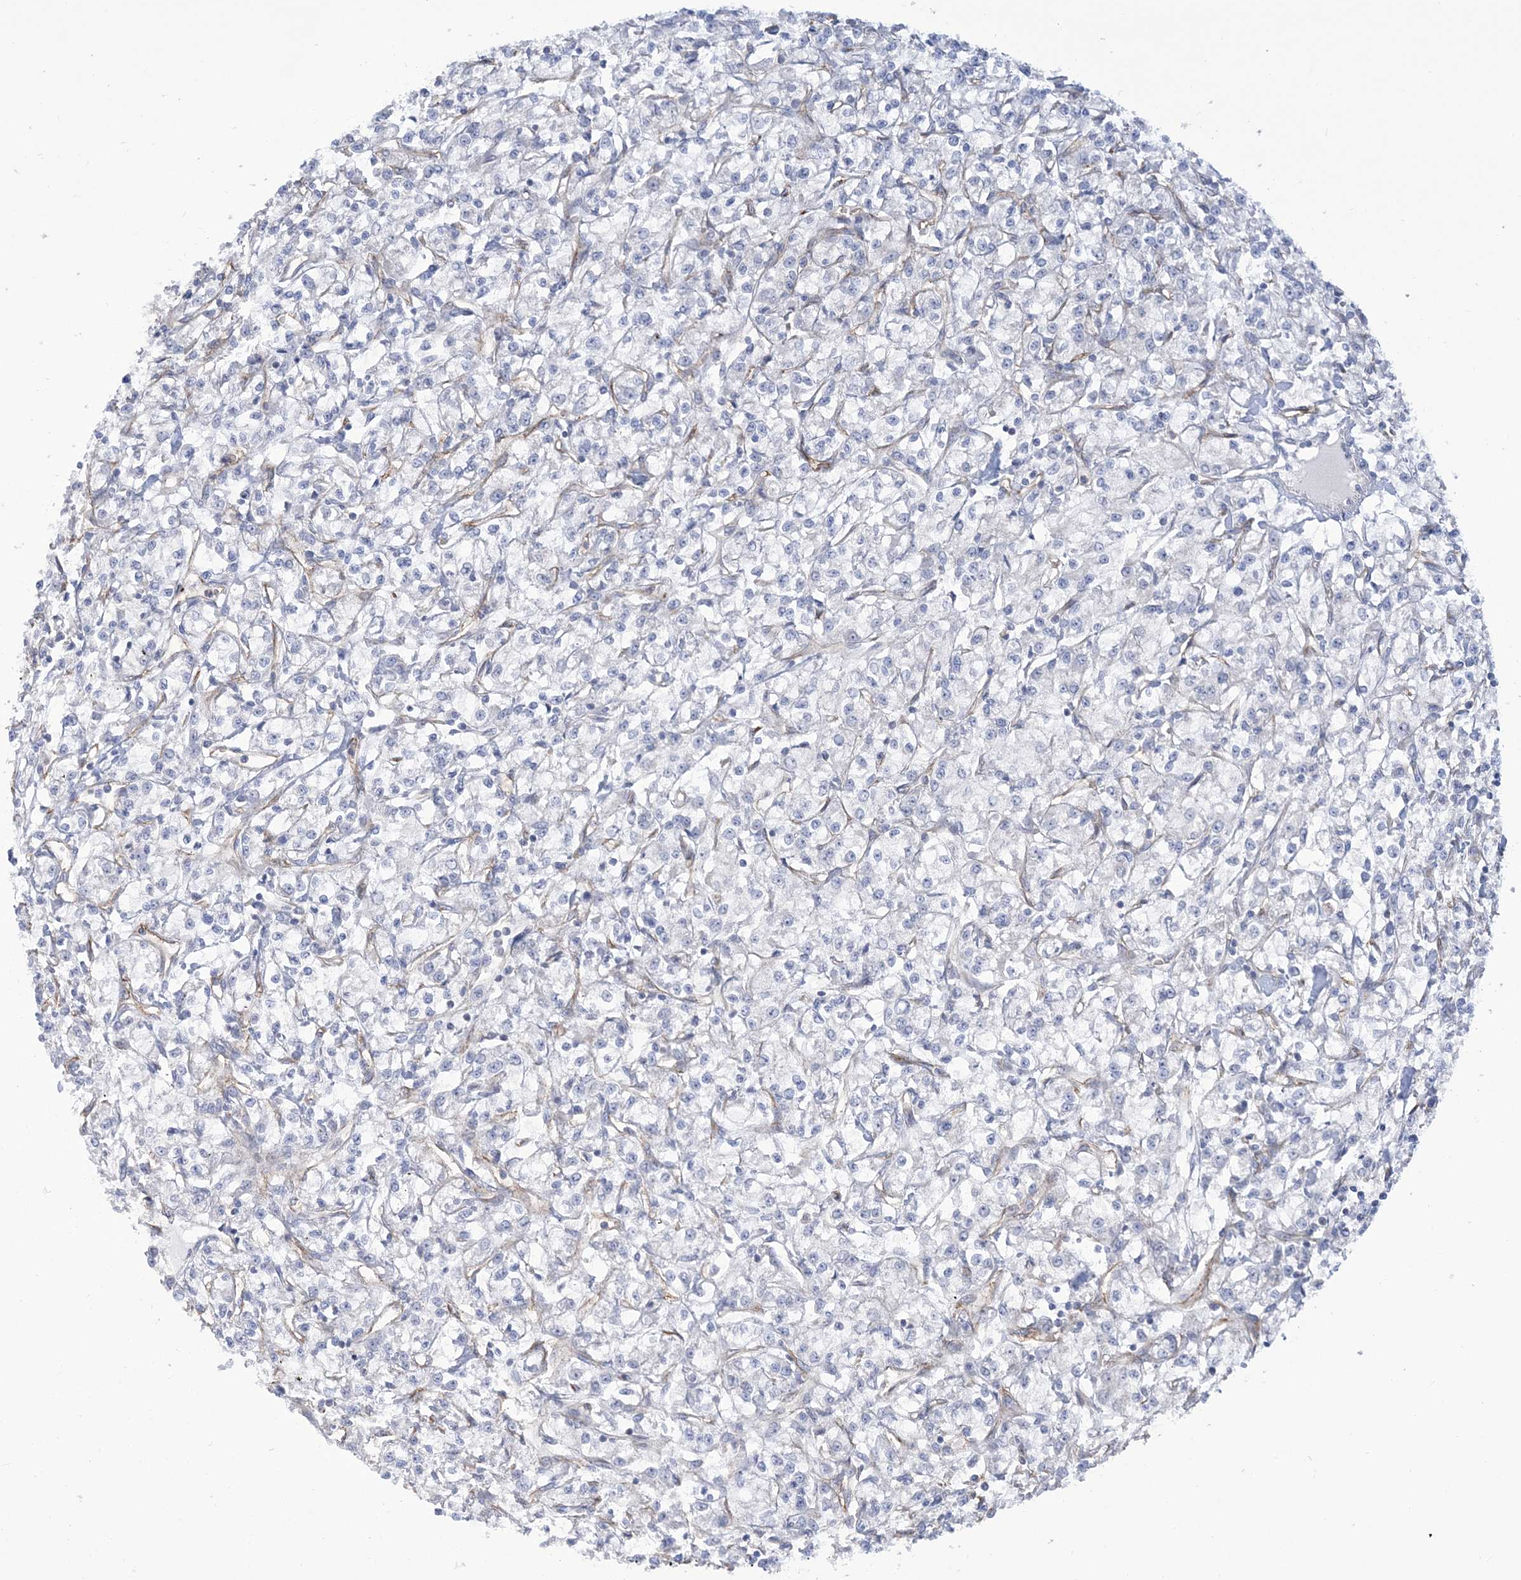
{"staining": {"intensity": "negative", "quantity": "none", "location": "none"}, "tissue": "renal cancer", "cell_type": "Tumor cells", "image_type": "cancer", "snomed": [{"axis": "morphology", "description": "Adenocarcinoma, NOS"}, {"axis": "topography", "description": "Kidney"}], "caption": "IHC histopathology image of renal cancer stained for a protein (brown), which shows no expression in tumor cells.", "gene": "FARSB", "patient": {"sex": "female", "age": 59}}